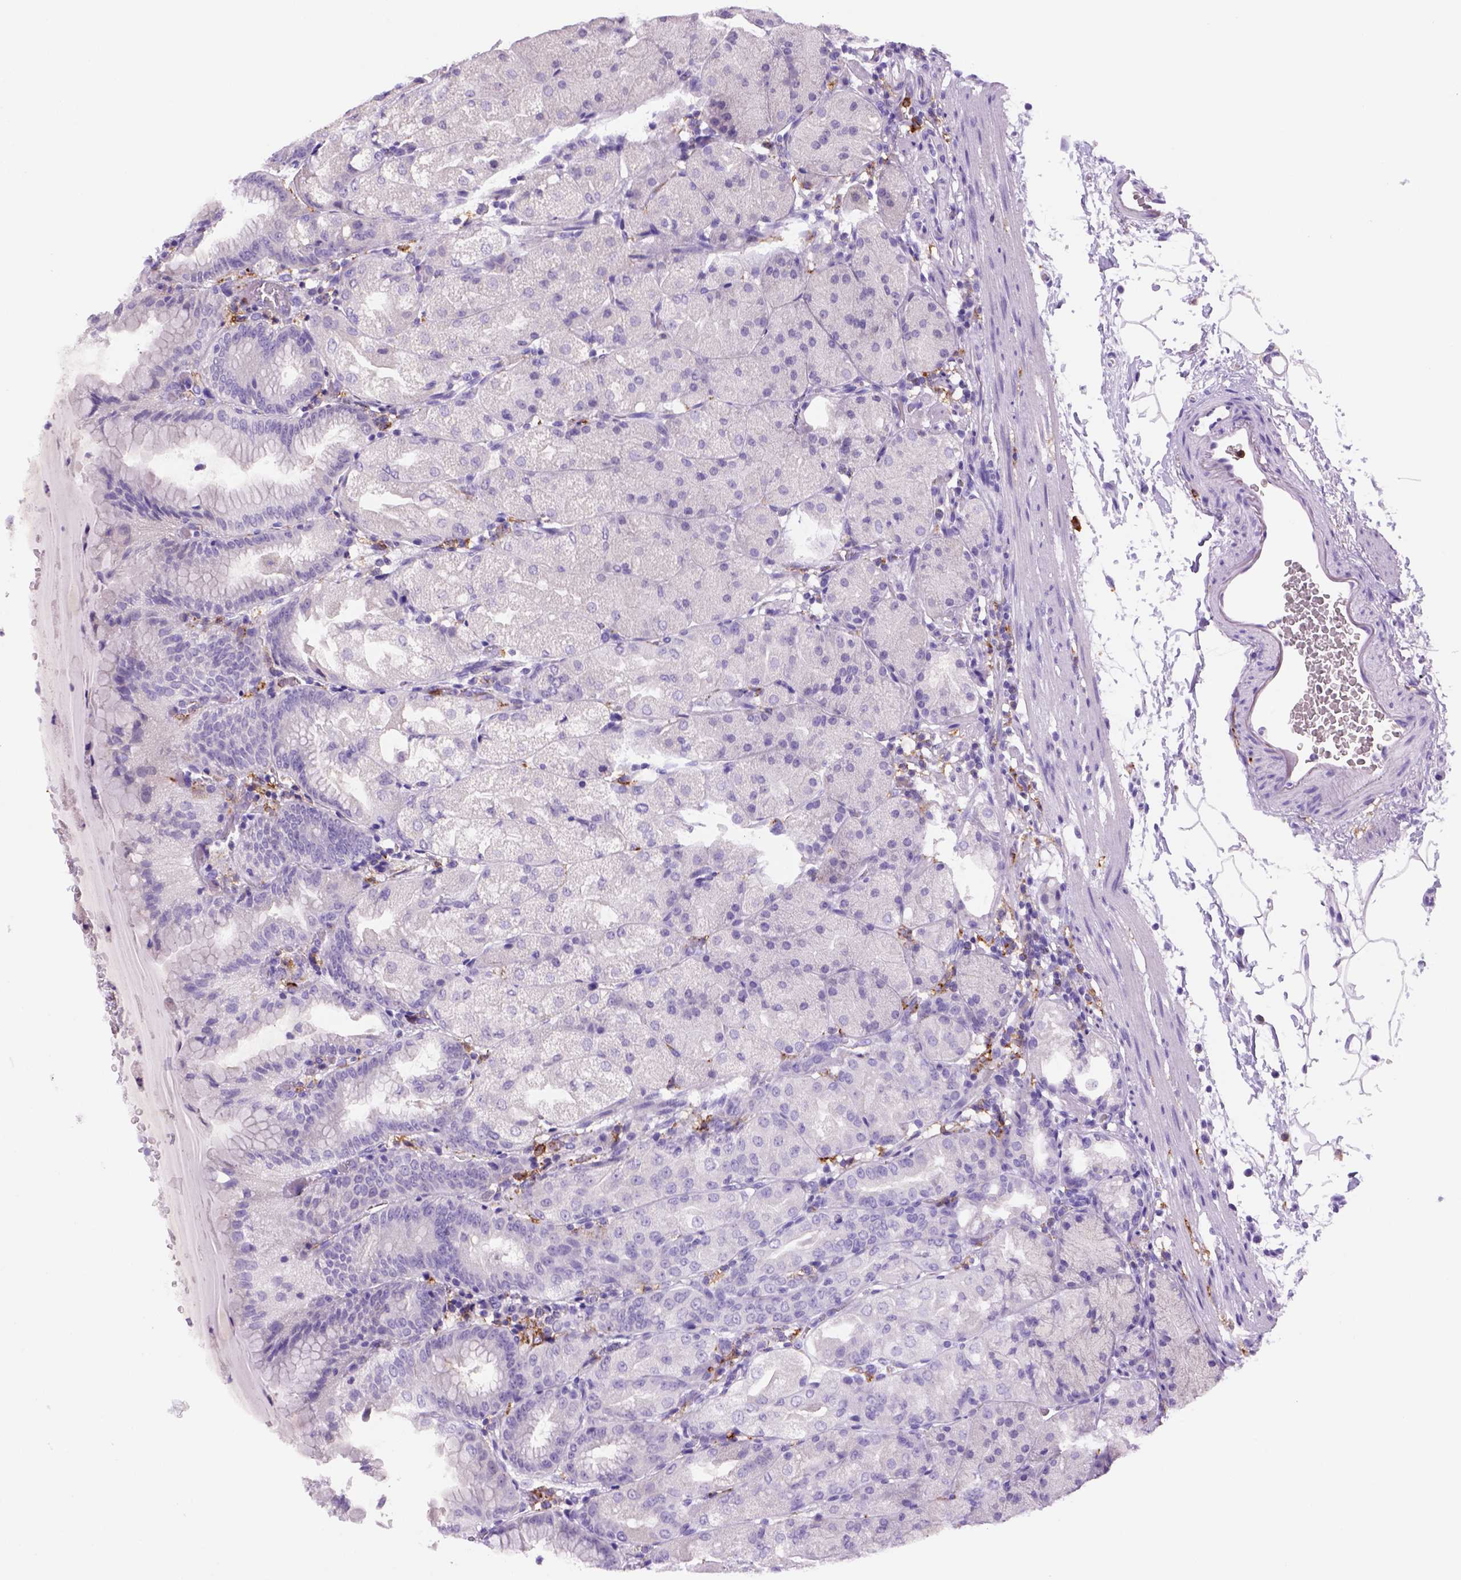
{"staining": {"intensity": "negative", "quantity": "none", "location": "none"}, "tissue": "stomach", "cell_type": "Glandular cells", "image_type": "normal", "snomed": [{"axis": "morphology", "description": "Normal tissue, NOS"}, {"axis": "topography", "description": "Stomach, upper"}, {"axis": "topography", "description": "Stomach"}, {"axis": "topography", "description": "Stomach, lower"}], "caption": "Glandular cells show no significant protein staining in benign stomach. (Brightfield microscopy of DAB immunohistochemistry (IHC) at high magnification).", "gene": "CD14", "patient": {"sex": "male", "age": 62}}